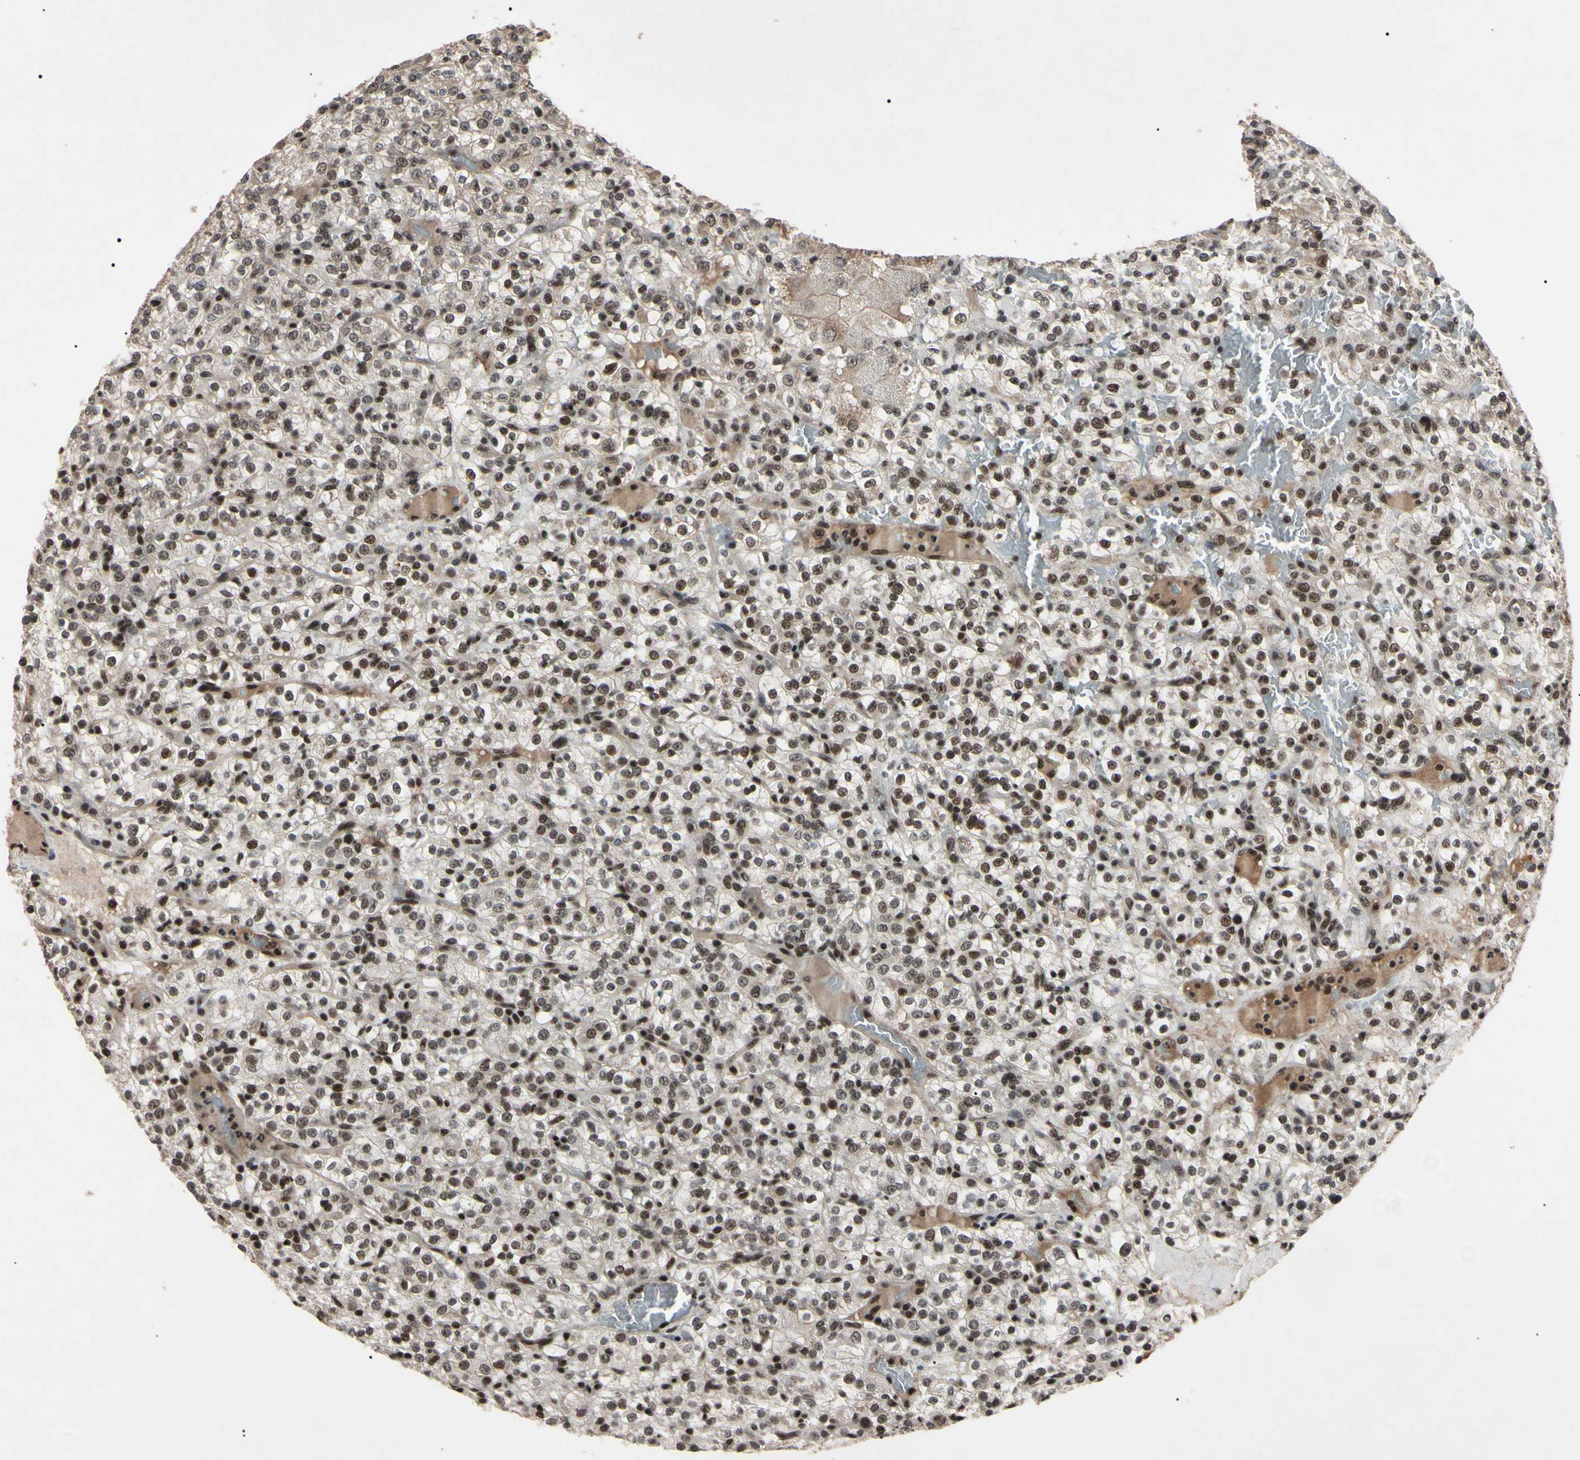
{"staining": {"intensity": "moderate", "quantity": ">75%", "location": "nuclear"}, "tissue": "renal cancer", "cell_type": "Tumor cells", "image_type": "cancer", "snomed": [{"axis": "morphology", "description": "Normal tissue, NOS"}, {"axis": "morphology", "description": "Adenocarcinoma, NOS"}, {"axis": "topography", "description": "Kidney"}], "caption": "Renal adenocarcinoma tissue displays moderate nuclear staining in about >75% of tumor cells, visualized by immunohistochemistry.", "gene": "YY1", "patient": {"sex": "female", "age": 72}}